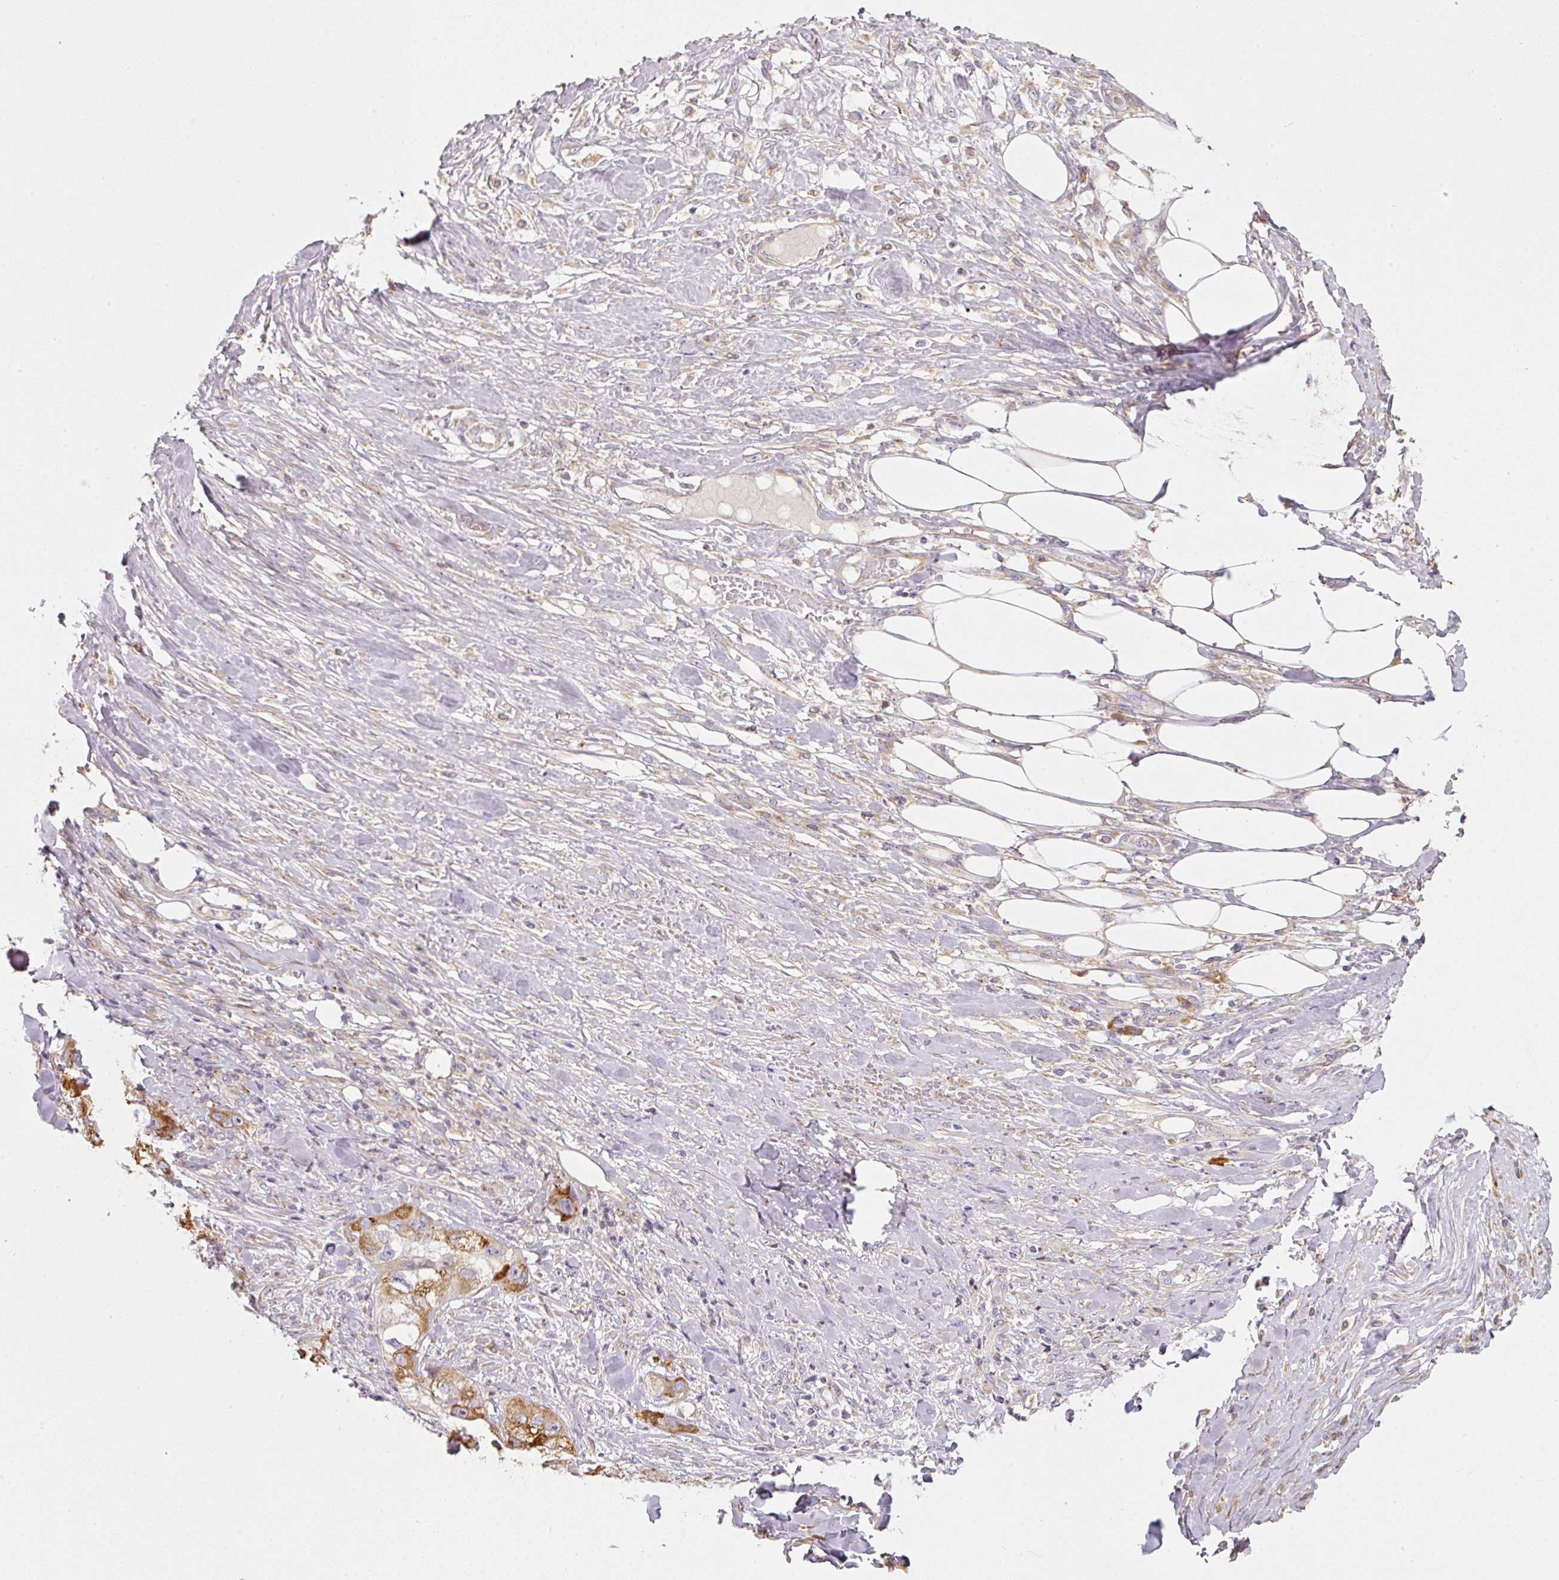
{"staining": {"intensity": "strong", "quantity": "<25%", "location": "cytoplasmic/membranous"}, "tissue": "skin cancer", "cell_type": "Tumor cells", "image_type": "cancer", "snomed": [{"axis": "morphology", "description": "Squamous cell carcinoma, NOS"}, {"axis": "topography", "description": "Skin"}, {"axis": "topography", "description": "Subcutis"}], "caption": "Approximately <25% of tumor cells in squamous cell carcinoma (skin) show strong cytoplasmic/membranous protein positivity as visualized by brown immunohistochemical staining.", "gene": "MORN4", "patient": {"sex": "male", "age": 73}}